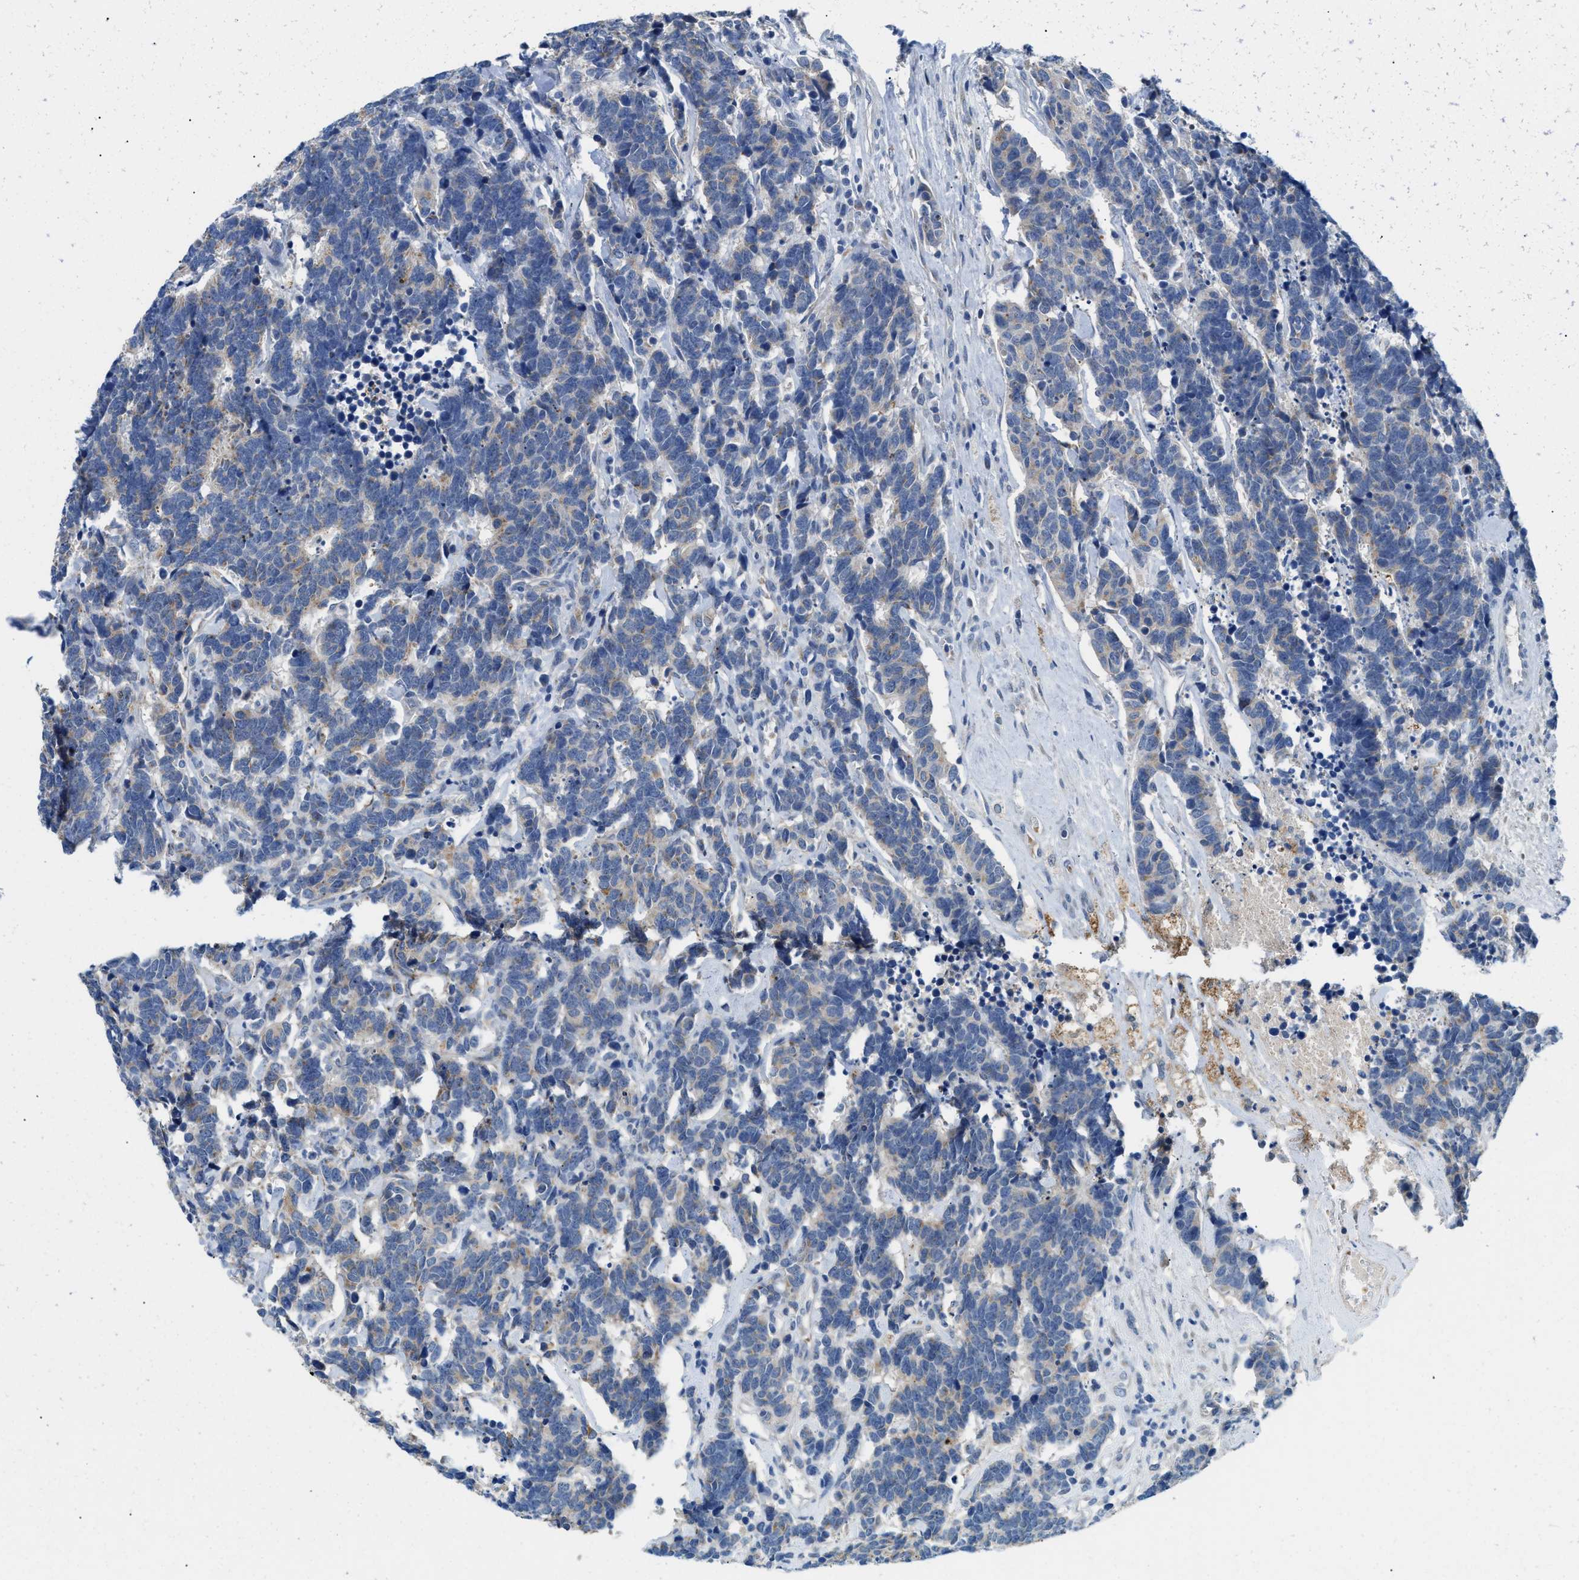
{"staining": {"intensity": "weak", "quantity": "<25%", "location": "cytoplasmic/membranous"}, "tissue": "carcinoid", "cell_type": "Tumor cells", "image_type": "cancer", "snomed": [{"axis": "morphology", "description": "Carcinoma, NOS"}, {"axis": "morphology", "description": "Carcinoid, malignant, NOS"}, {"axis": "topography", "description": "Urinary bladder"}], "caption": "Tumor cells are negative for protein expression in human carcinoid. Nuclei are stained in blue.", "gene": "TSPAN3", "patient": {"sex": "male", "age": 57}}